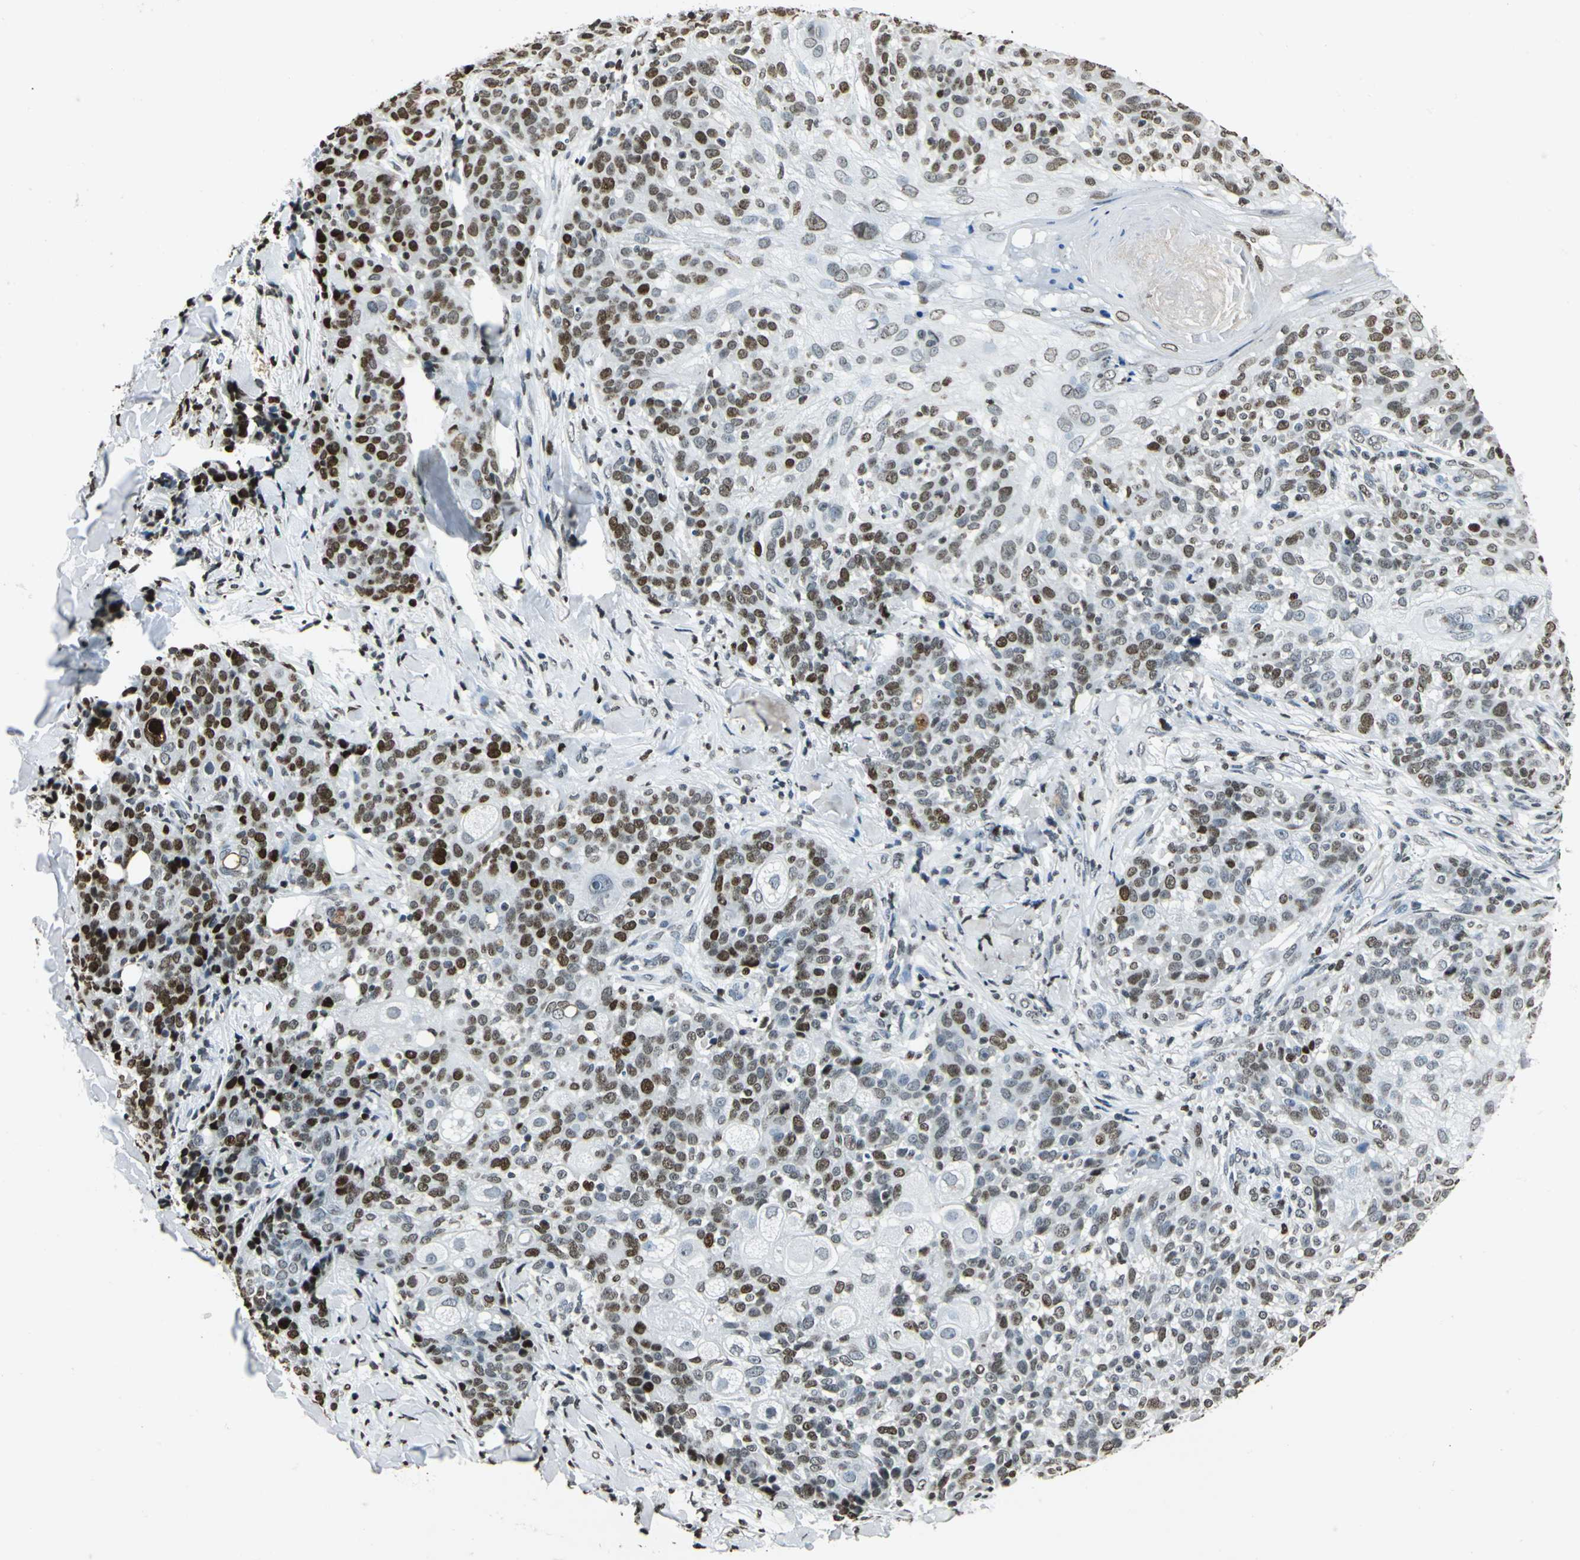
{"staining": {"intensity": "moderate", "quantity": ">75%", "location": "nuclear"}, "tissue": "skin cancer", "cell_type": "Tumor cells", "image_type": "cancer", "snomed": [{"axis": "morphology", "description": "Normal tissue, NOS"}, {"axis": "morphology", "description": "Squamous cell carcinoma, NOS"}, {"axis": "topography", "description": "Skin"}], "caption": "Protein analysis of skin cancer tissue displays moderate nuclear staining in approximately >75% of tumor cells. (Stains: DAB (3,3'-diaminobenzidine) in brown, nuclei in blue, Microscopy: brightfield microscopy at high magnification).", "gene": "MCM4", "patient": {"sex": "female", "age": 83}}